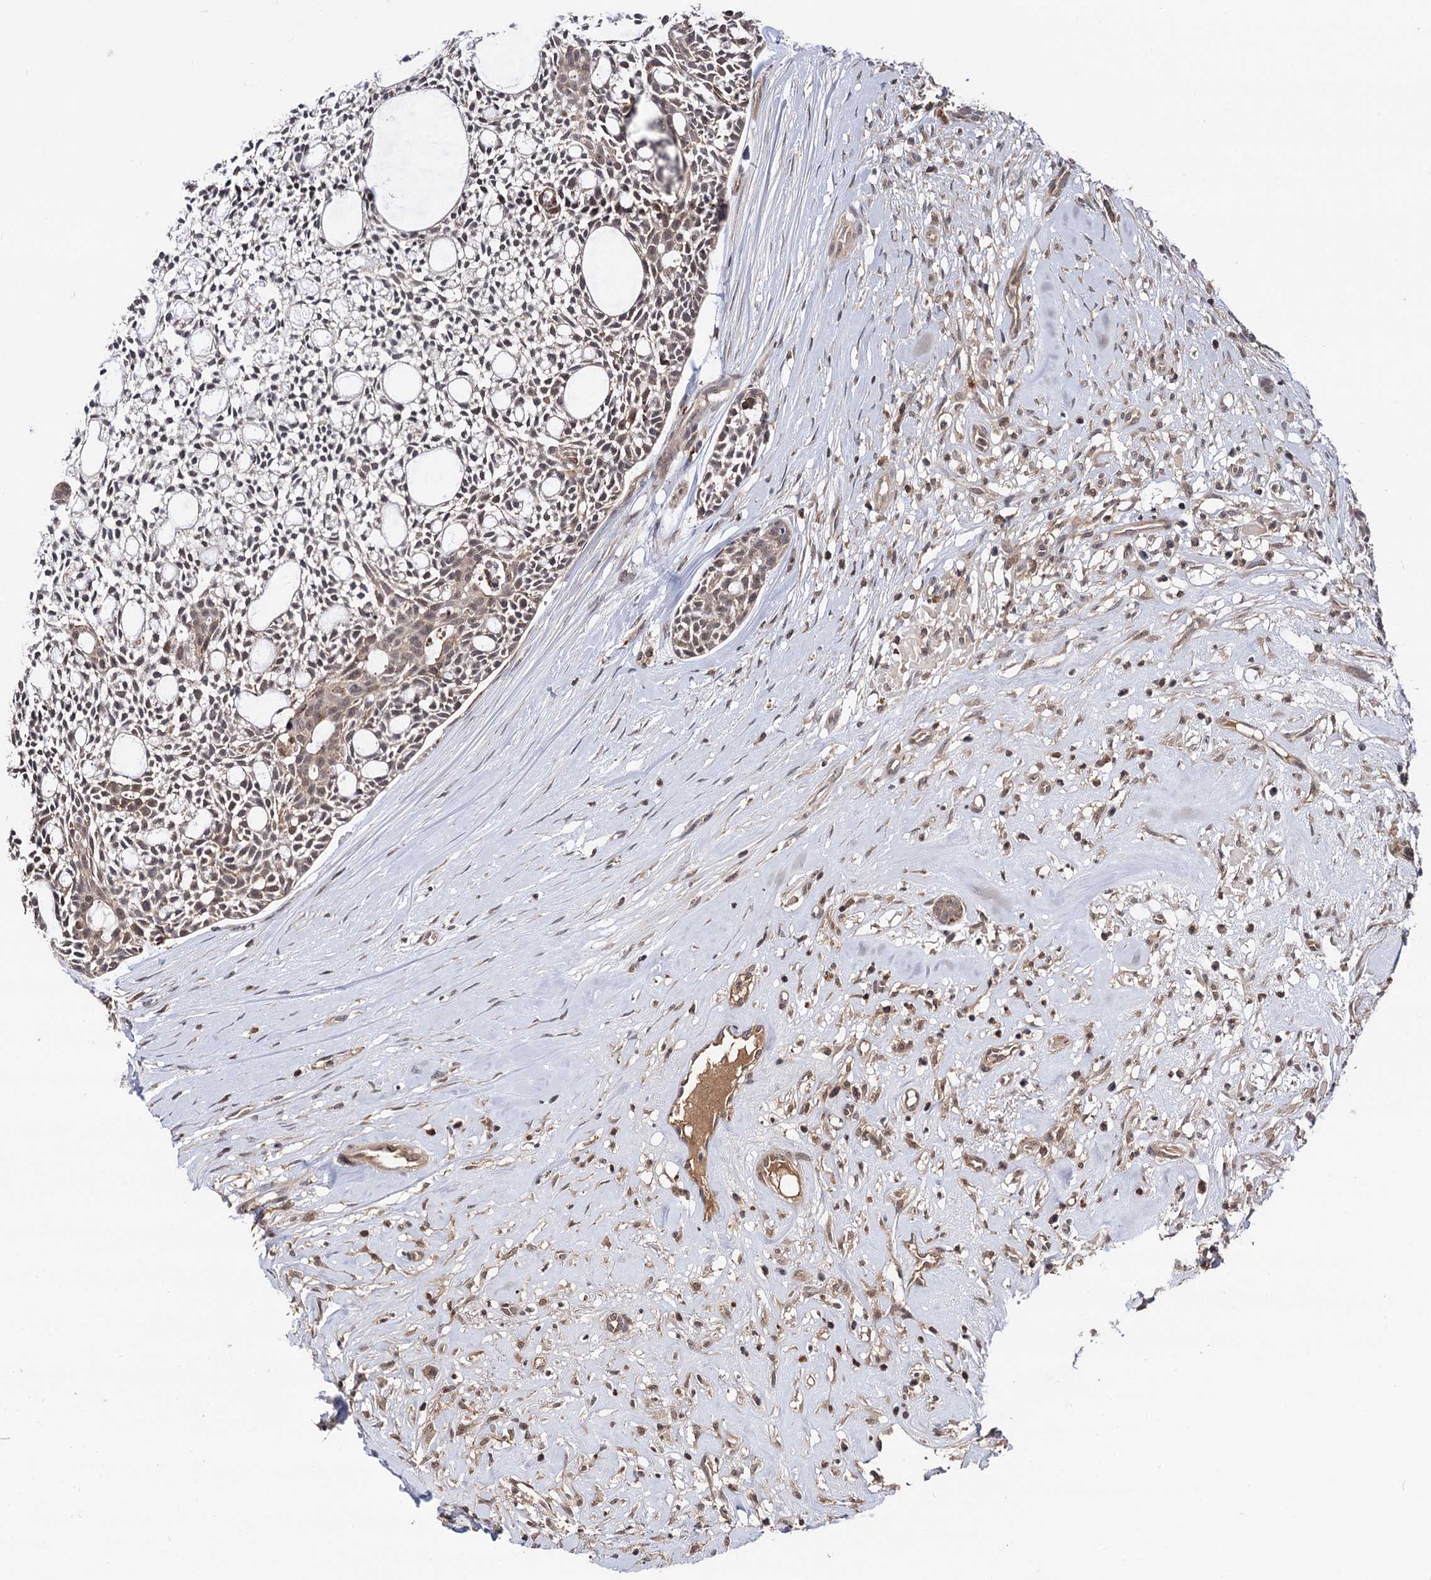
{"staining": {"intensity": "moderate", "quantity": "<25%", "location": "cytoplasmic/membranous,nuclear"}, "tissue": "head and neck cancer", "cell_type": "Tumor cells", "image_type": "cancer", "snomed": [{"axis": "morphology", "description": "Adenocarcinoma, NOS"}, {"axis": "topography", "description": "Subcutis"}, {"axis": "topography", "description": "Head-Neck"}], "caption": "Tumor cells demonstrate low levels of moderate cytoplasmic/membranous and nuclear expression in about <25% of cells in human head and neck cancer.", "gene": "MICAL2", "patient": {"sex": "female", "age": 73}}